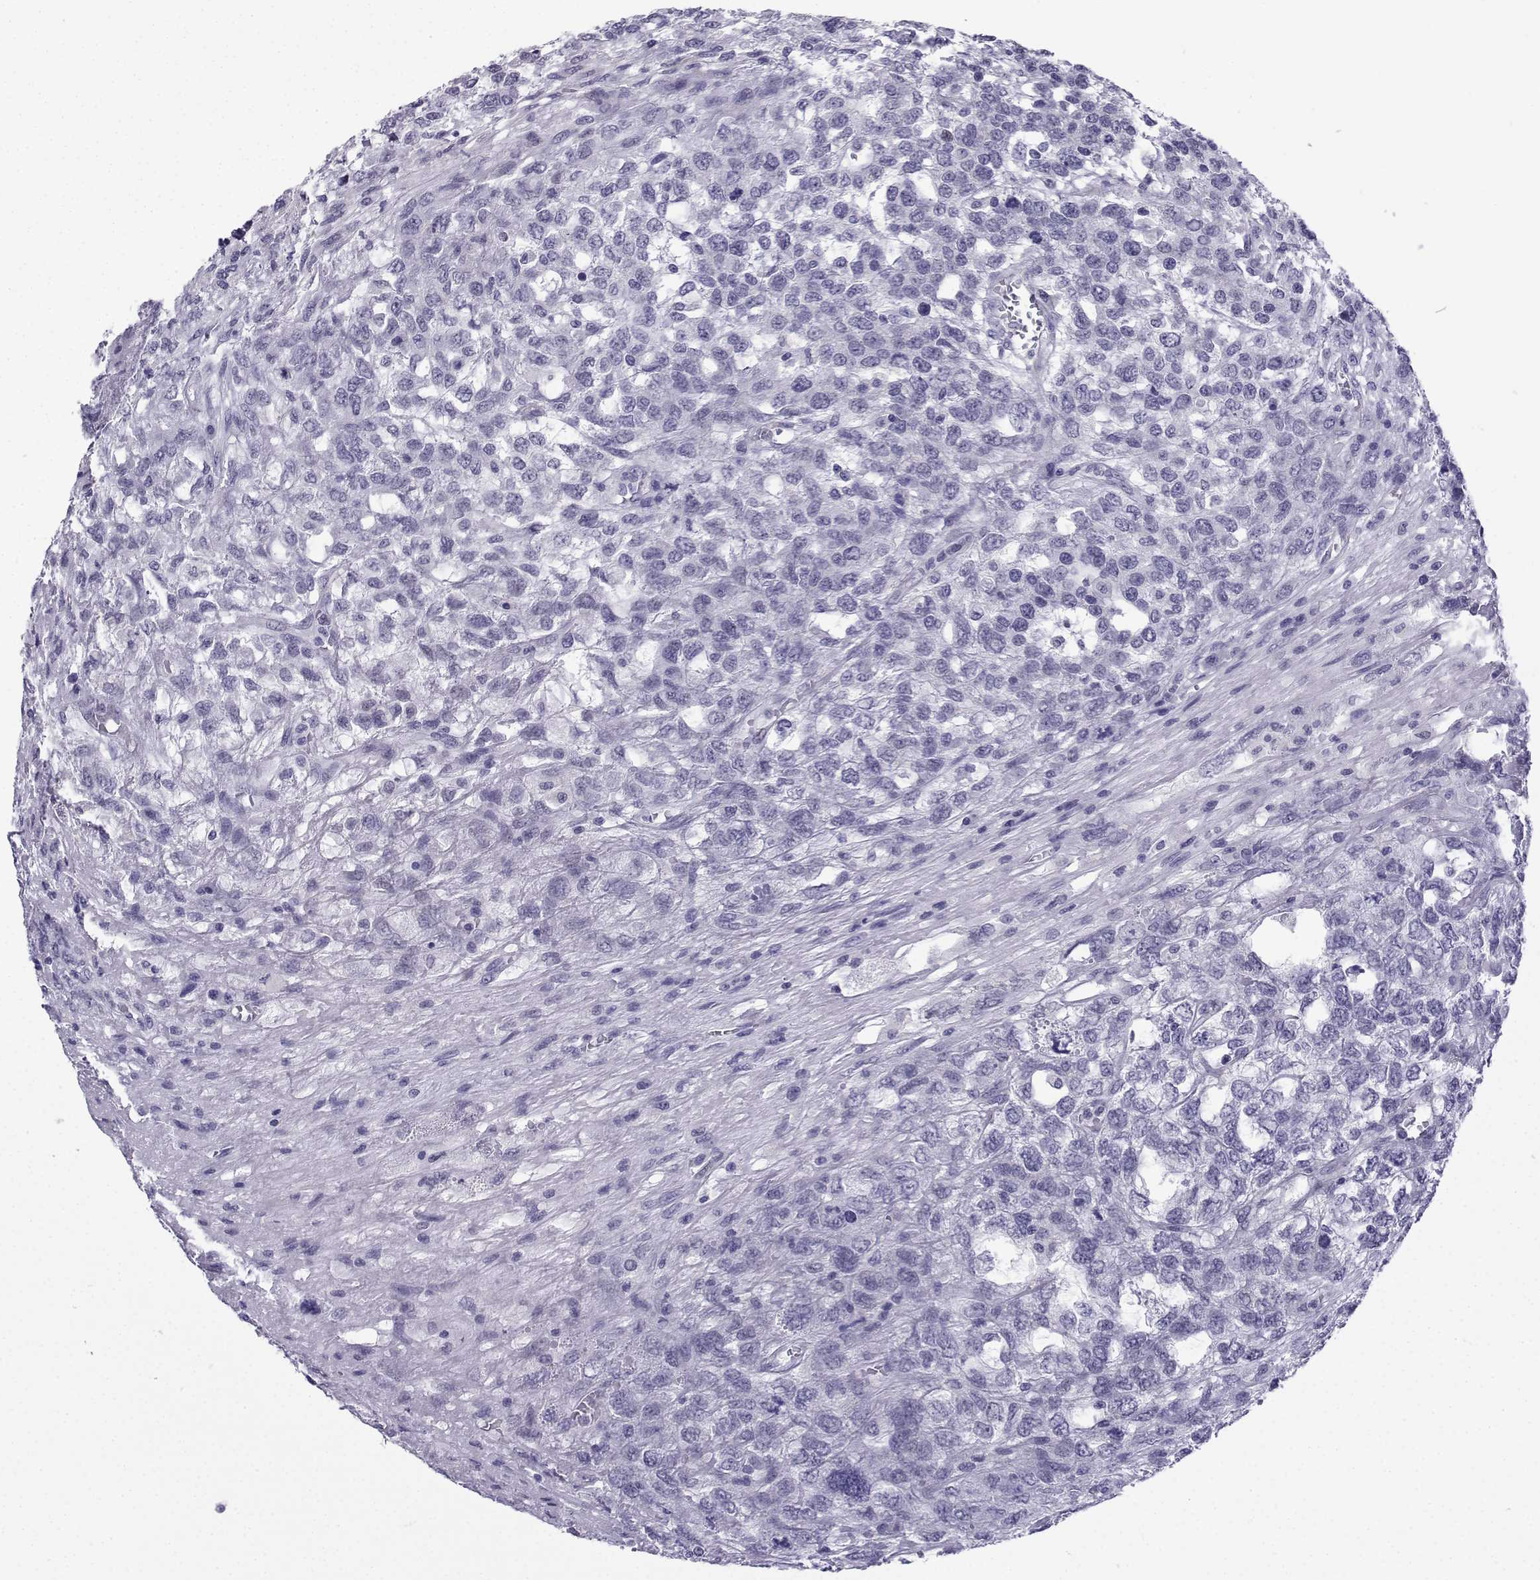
{"staining": {"intensity": "negative", "quantity": "none", "location": "none"}, "tissue": "testis cancer", "cell_type": "Tumor cells", "image_type": "cancer", "snomed": [{"axis": "morphology", "description": "Seminoma, NOS"}, {"axis": "topography", "description": "Testis"}], "caption": "Protein analysis of testis cancer displays no significant staining in tumor cells.", "gene": "ACRBP", "patient": {"sex": "male", "age": 52}}